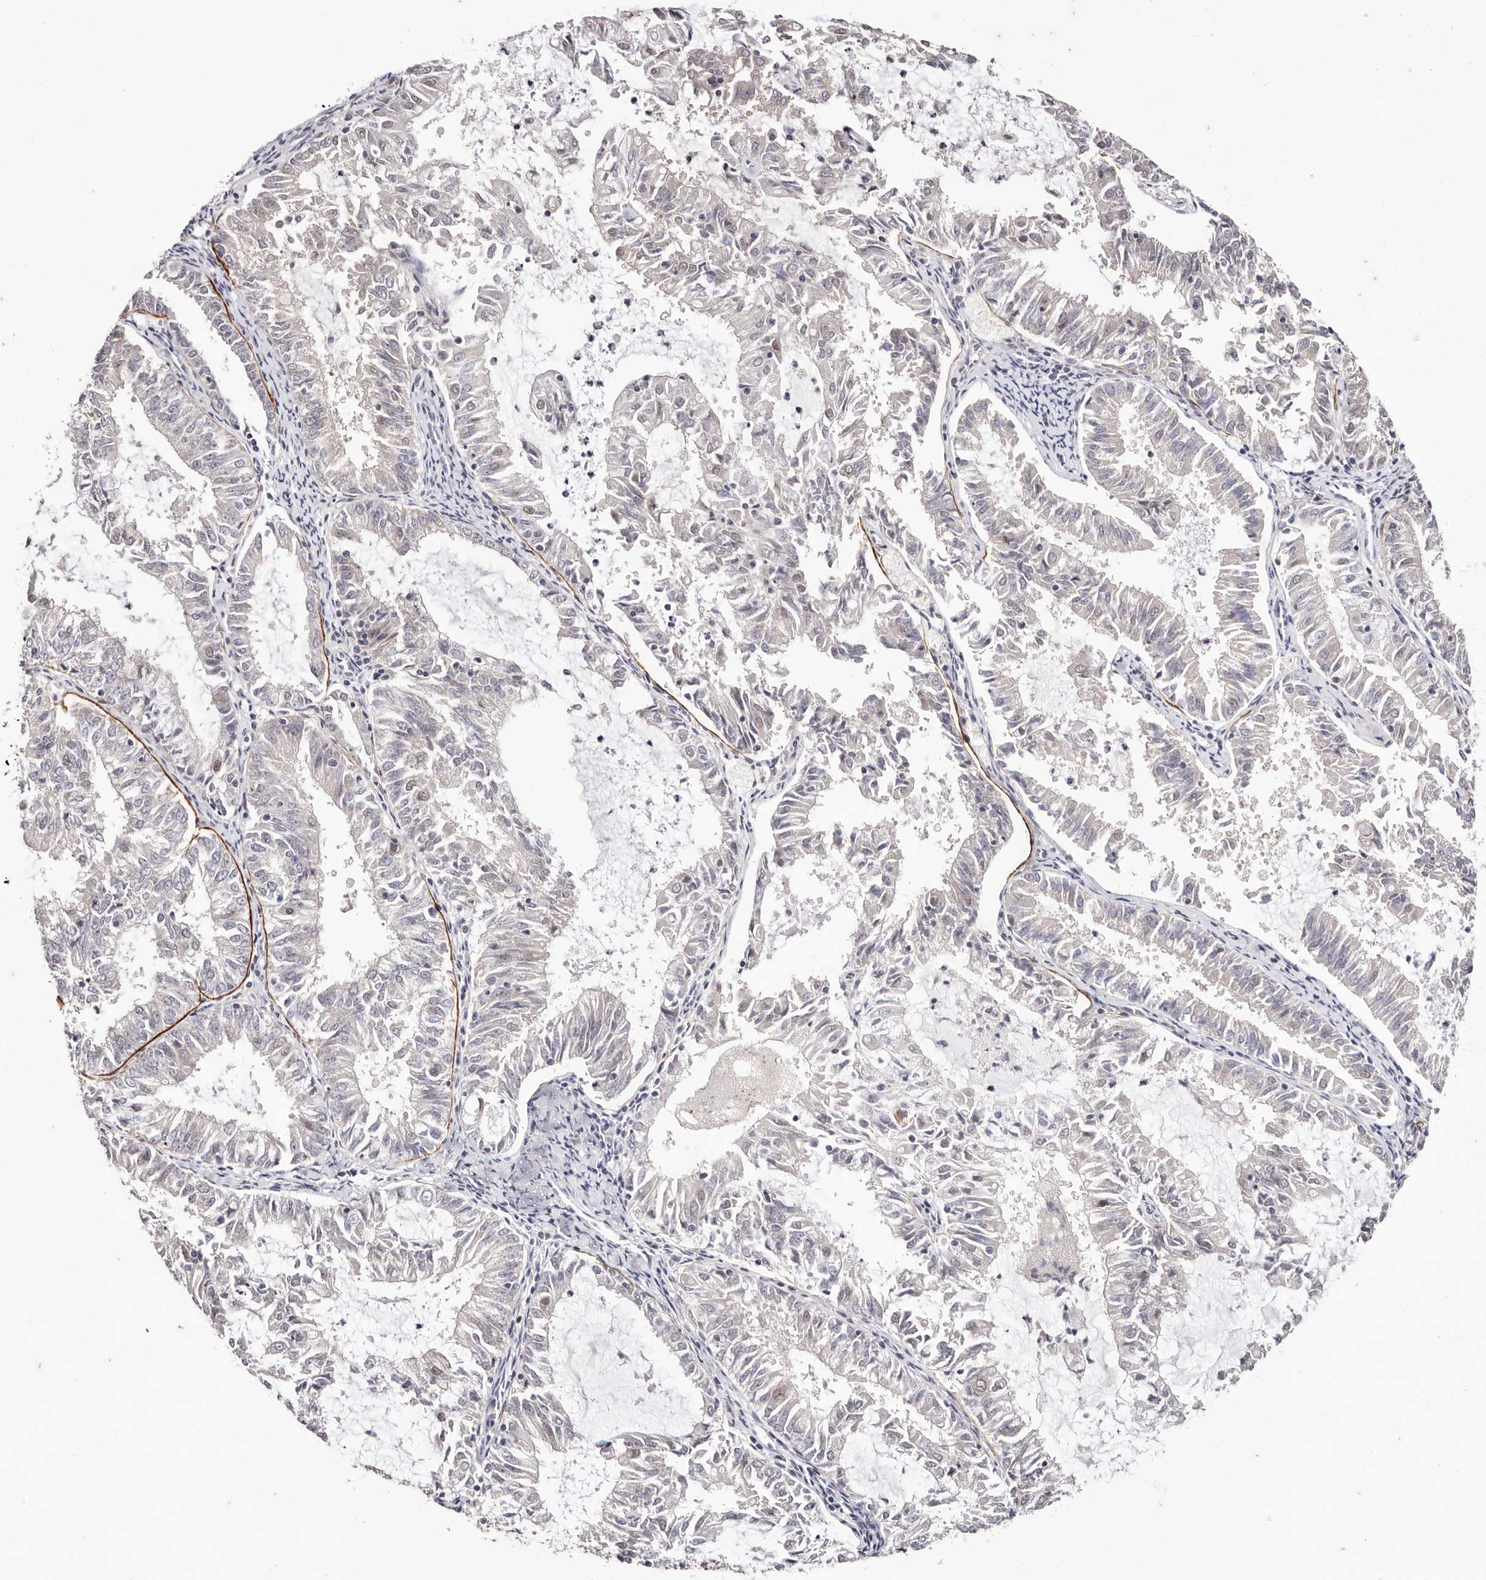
{"staining": {"intensity": "negative", "quantity": "none", "location": "none"}, "tissue": "endometrial cancer", "cell_type": "Tumor cells", "image_type": "cancer", "snomed": [{"axis": "morphology", "description": "Adenocarcinoma, NOS"}, {"axis": "topography", "description": "Endometrium"}], "caption": "Human endometrial adenocarcinoma stained for a protein using IHC shows no positivity in tumor cells.", "gene": "TYW3", "patient": {"sex": "female", "age": 57}}